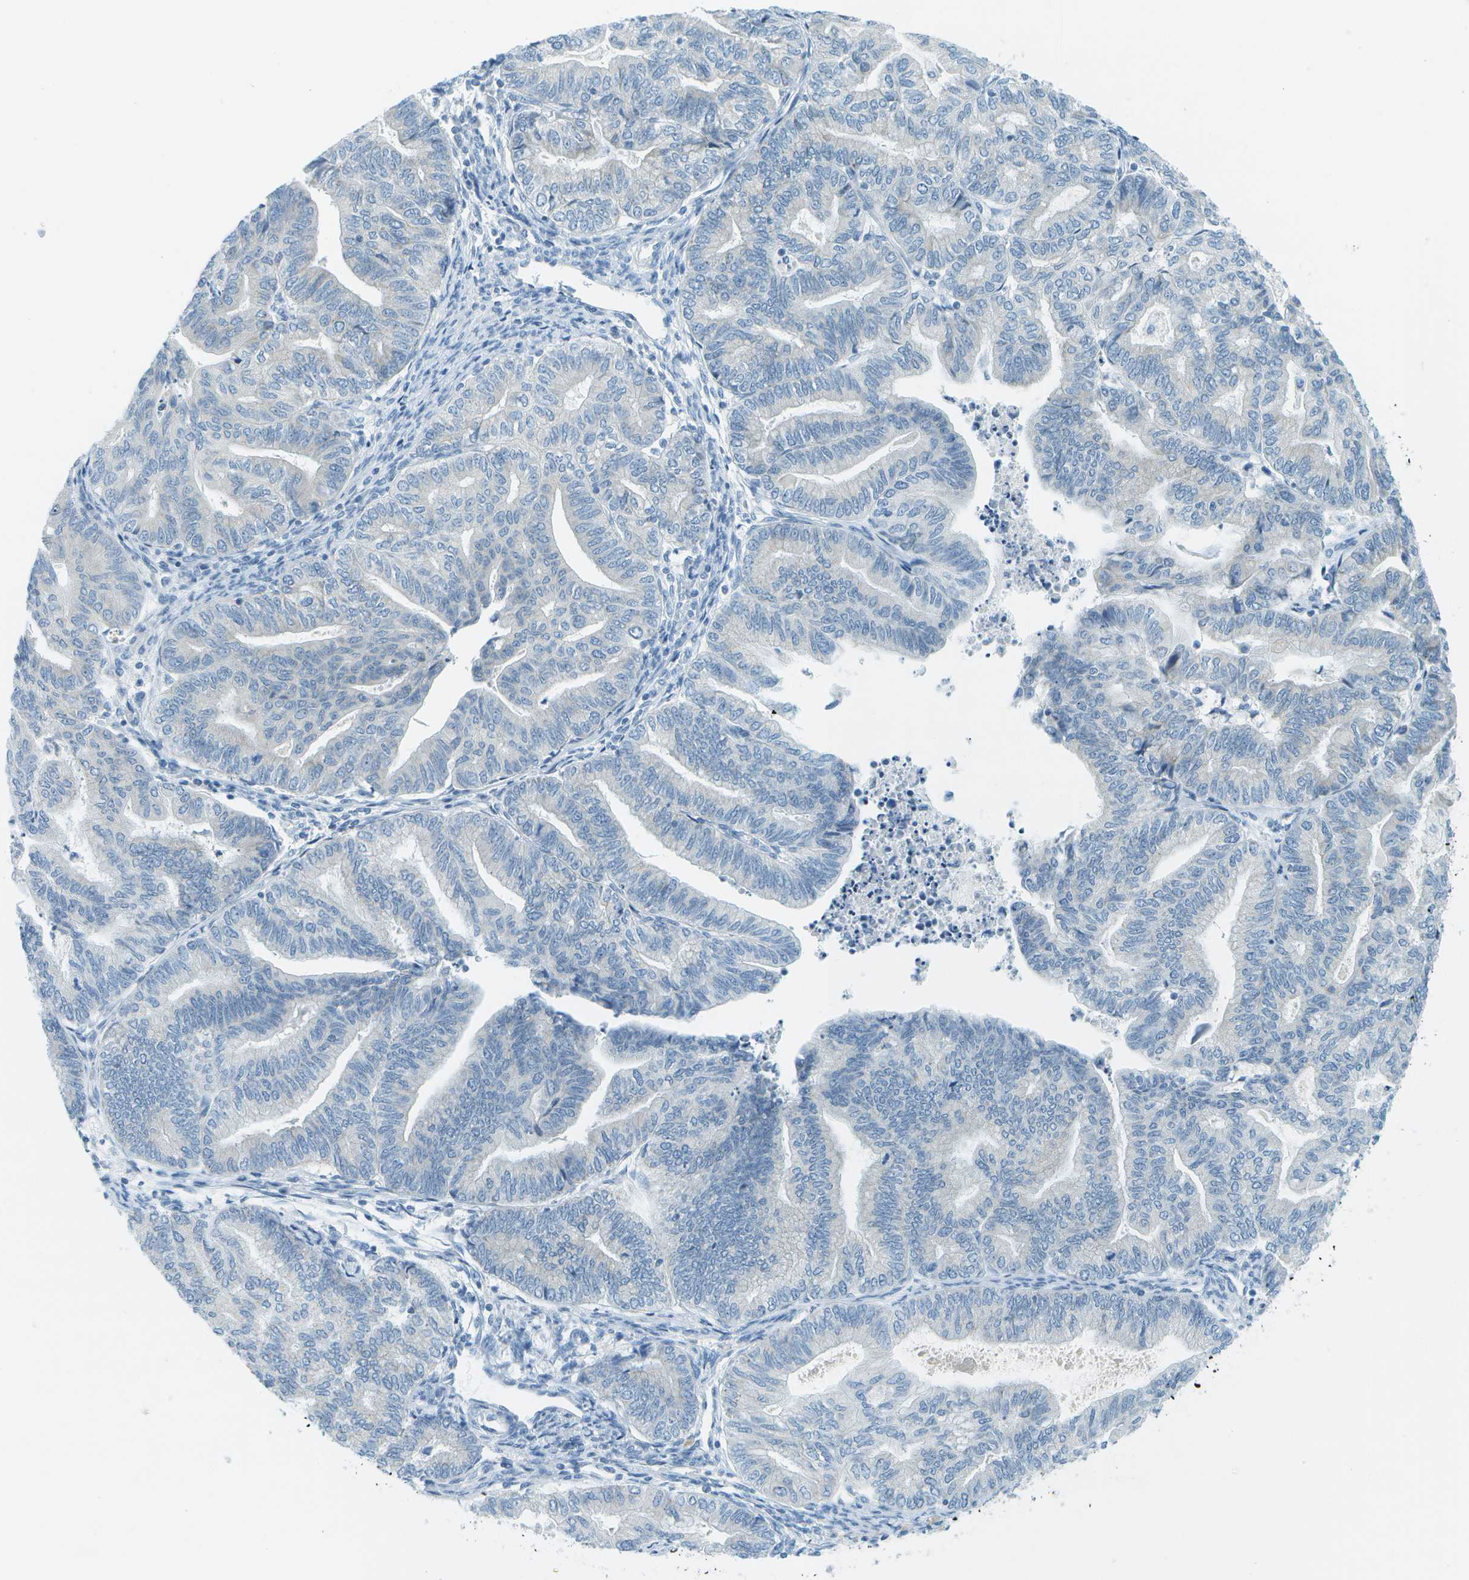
{"staining": {"intensity": "negative", "quantity": "none", "location": "none"}, "tissue": "endometrial cancer", "cell_type": "Tumor cells", "image_type": "cancer", "snomed": [{"axis": "morphology", "description": "Adenocarcinoma, NOS"}, {"axis": "topography", "description": "Endometrium"}], "caption": "DAB immunohistochemical staining of human endometrial adenocarcinoma shows no significant positivity in tumor cells.", "gene": "SMYD5", "patient": {"sex": "female", "age": 79}}